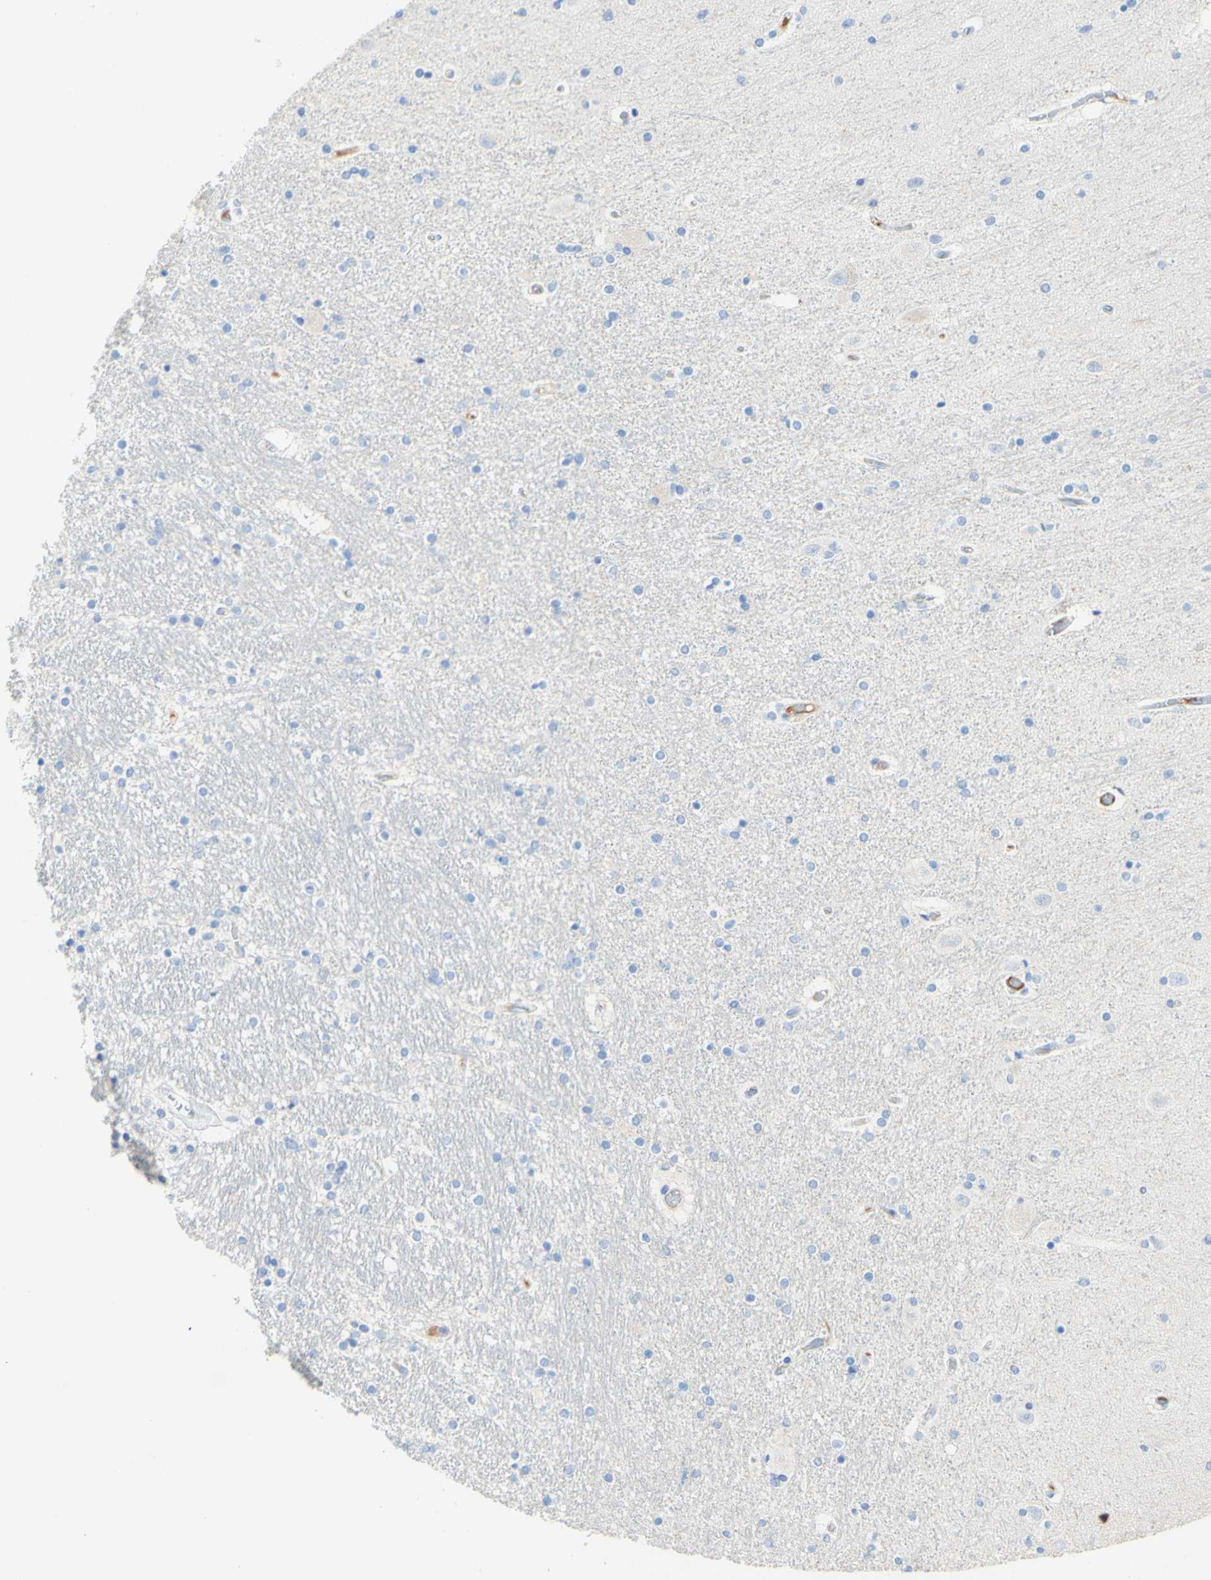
{"staining": {"intensity": "negative", "quantity": "none", "location": "none"}, "tissue": "hippocampus", "cell_type": "Glial cells", "image_type": "normal", "snomed": [{"axis": "morphology", "description": "Normal tissue, NOS"}, {"axis": "topography", "description": "Hippocampus"}], "caption": "Hippocampus was stained to show a protein in brown. There is no significant staining in glial cells. Nuclei are stained in blue.", "gene": "PIGR", "patient": {"sex": "female", "age": 54}}